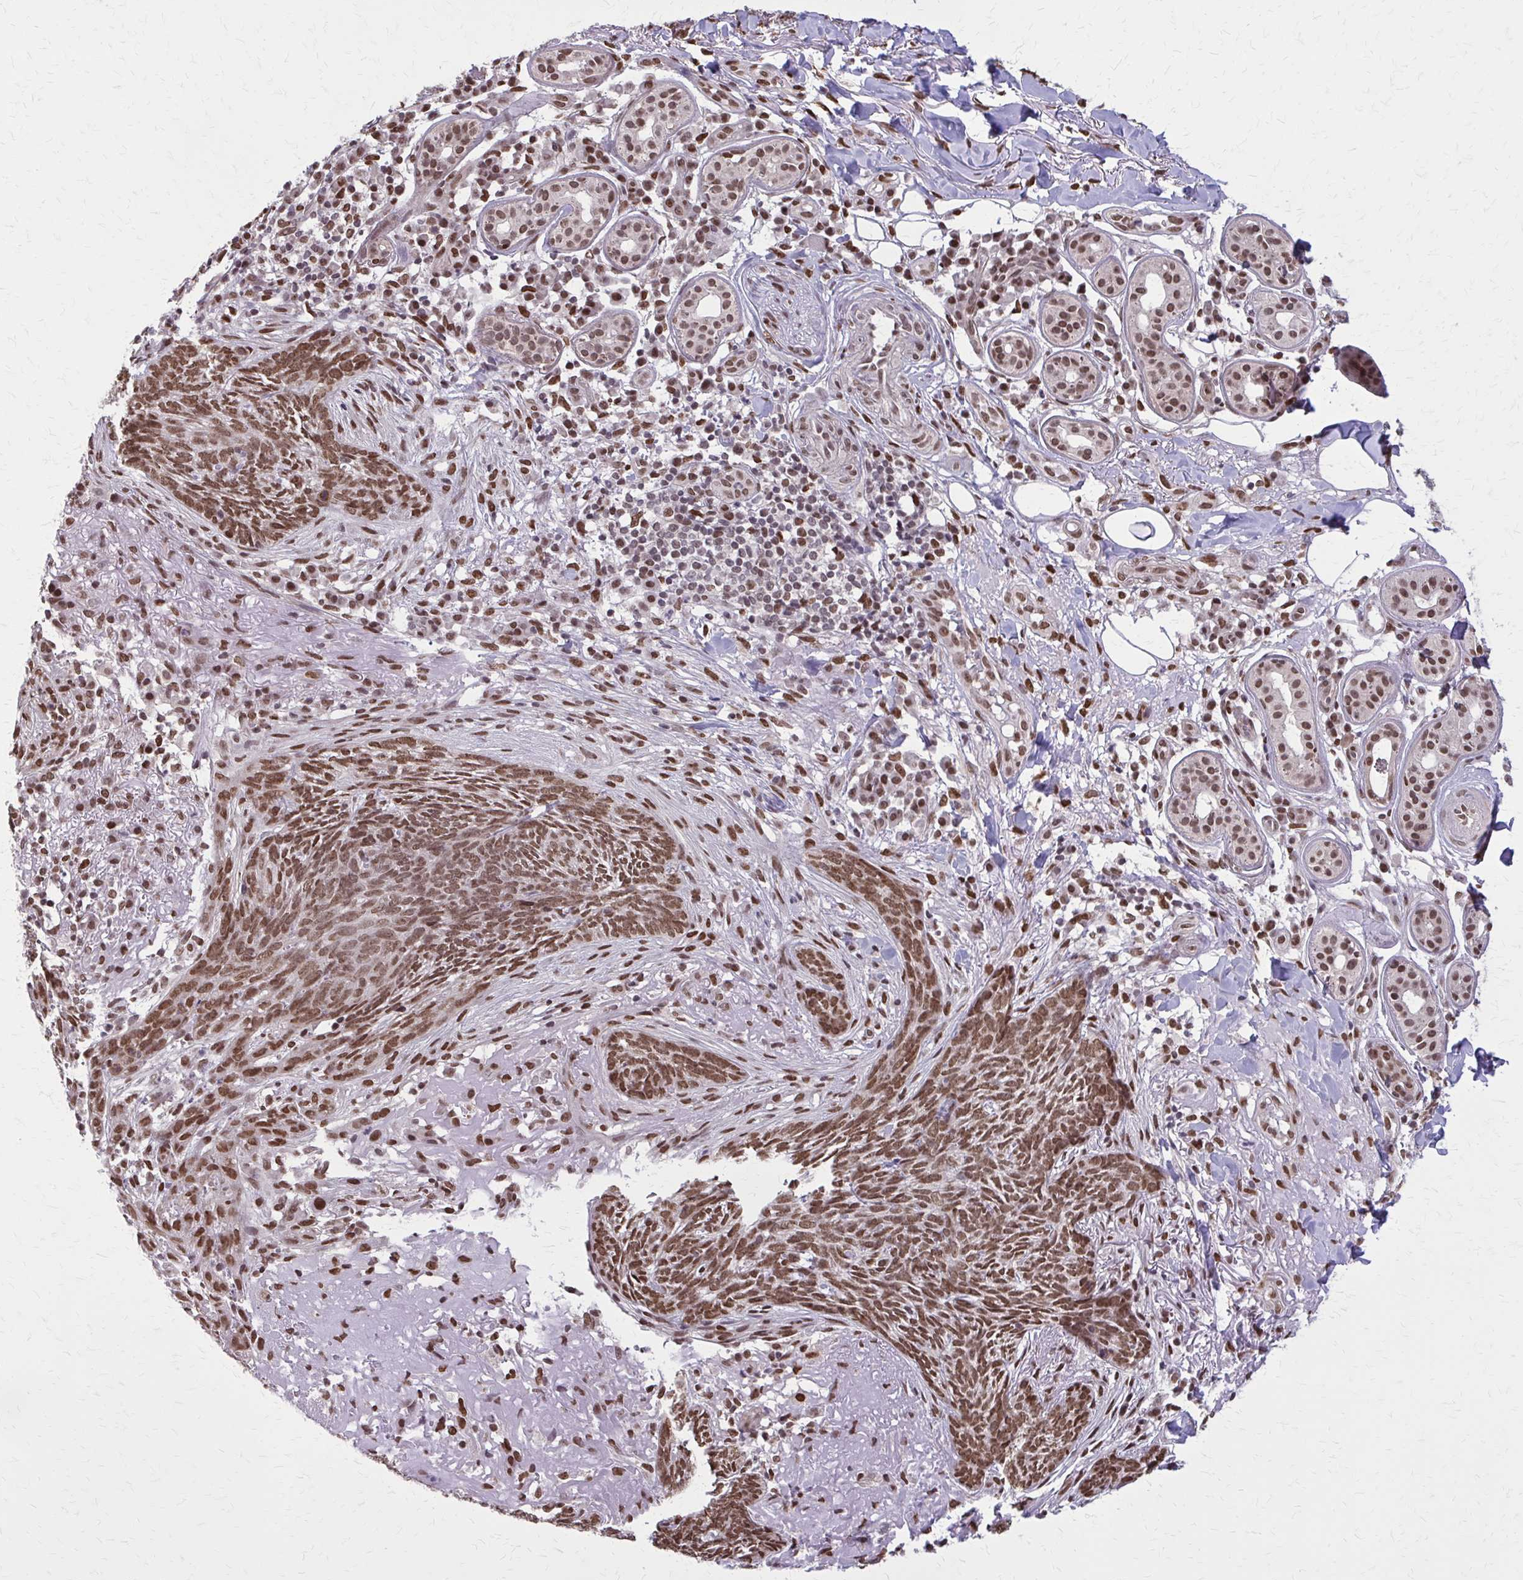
{"staining": {"intensity": "moderate", "quantity": ">75%", "location": "nuclear"}, "tissue": "skin cancer", "cell_type": "Tumor cells", "image_type": "cancer", "snomed": [{"axis": "morphology", "description": "Basal cell carcinoma"}, {"axis": "topography", "description": "Skin"}], "caption": "This image demonstrates immunohistochemistry staining of human skin cancer, with medium moderate nuclear staining in approximately >75% of tumor cells.", "gene": "TTF1", "patient": {"sex": "female", "age": 93}}